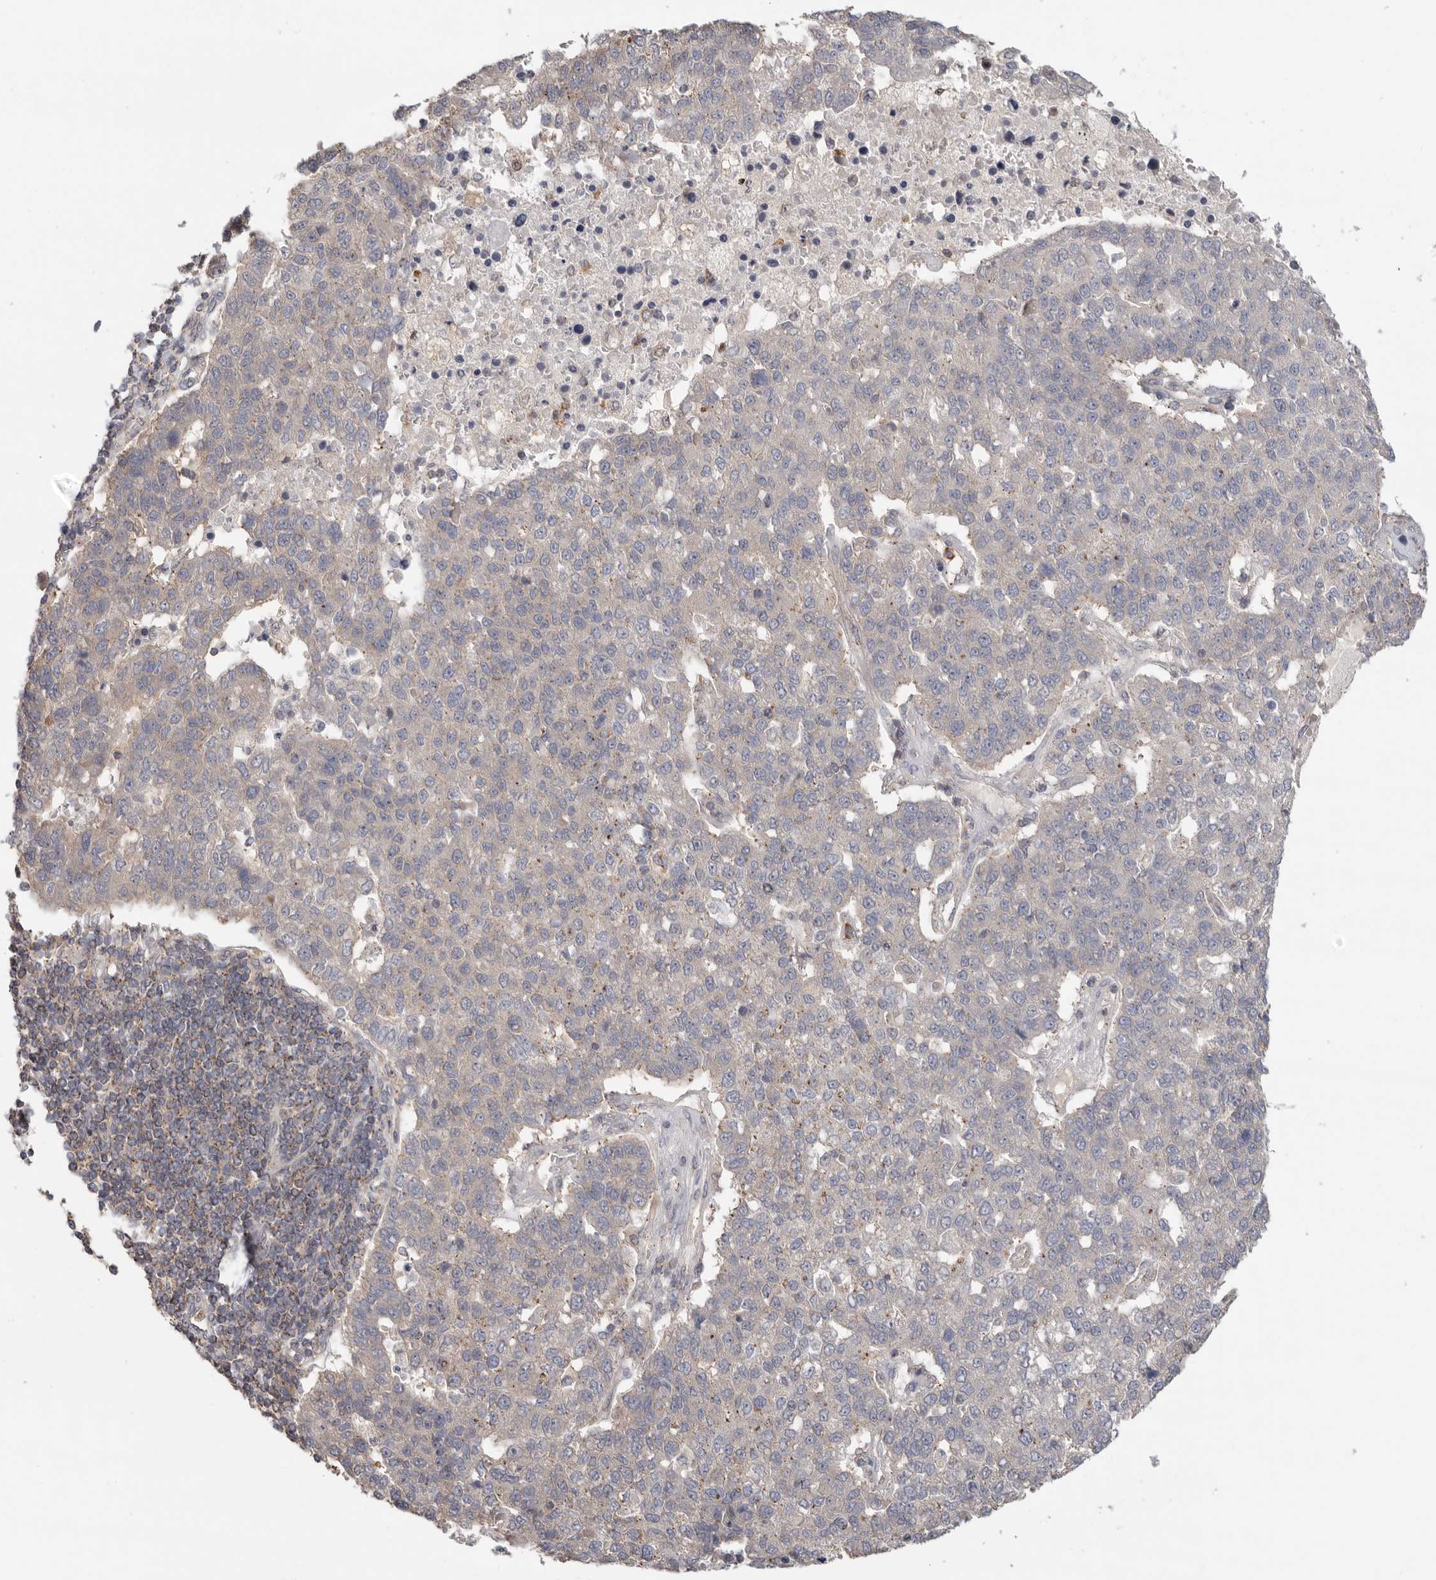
{"staining": {"intensity": "weak", "quantity": "<25%", "location": "cytoplasmic/membranous"}, "tissue": "pancreatic cancer", "cell_type": "Tumor cells", "image_type": "cancer", "snomed": [{"axis": "morphology", "description": "Adenocarcinoma, NOS"}, {"axis": "topography", "description": "Pancreas"}], "caption": "High power microscopy photomicrograph of an immunohistochemistry micrograph of pancreatic cancer, revealing no significant positivity in tumor cells.", "gene": "KLK5", "patient": {"sex": "female", "age": 61}}